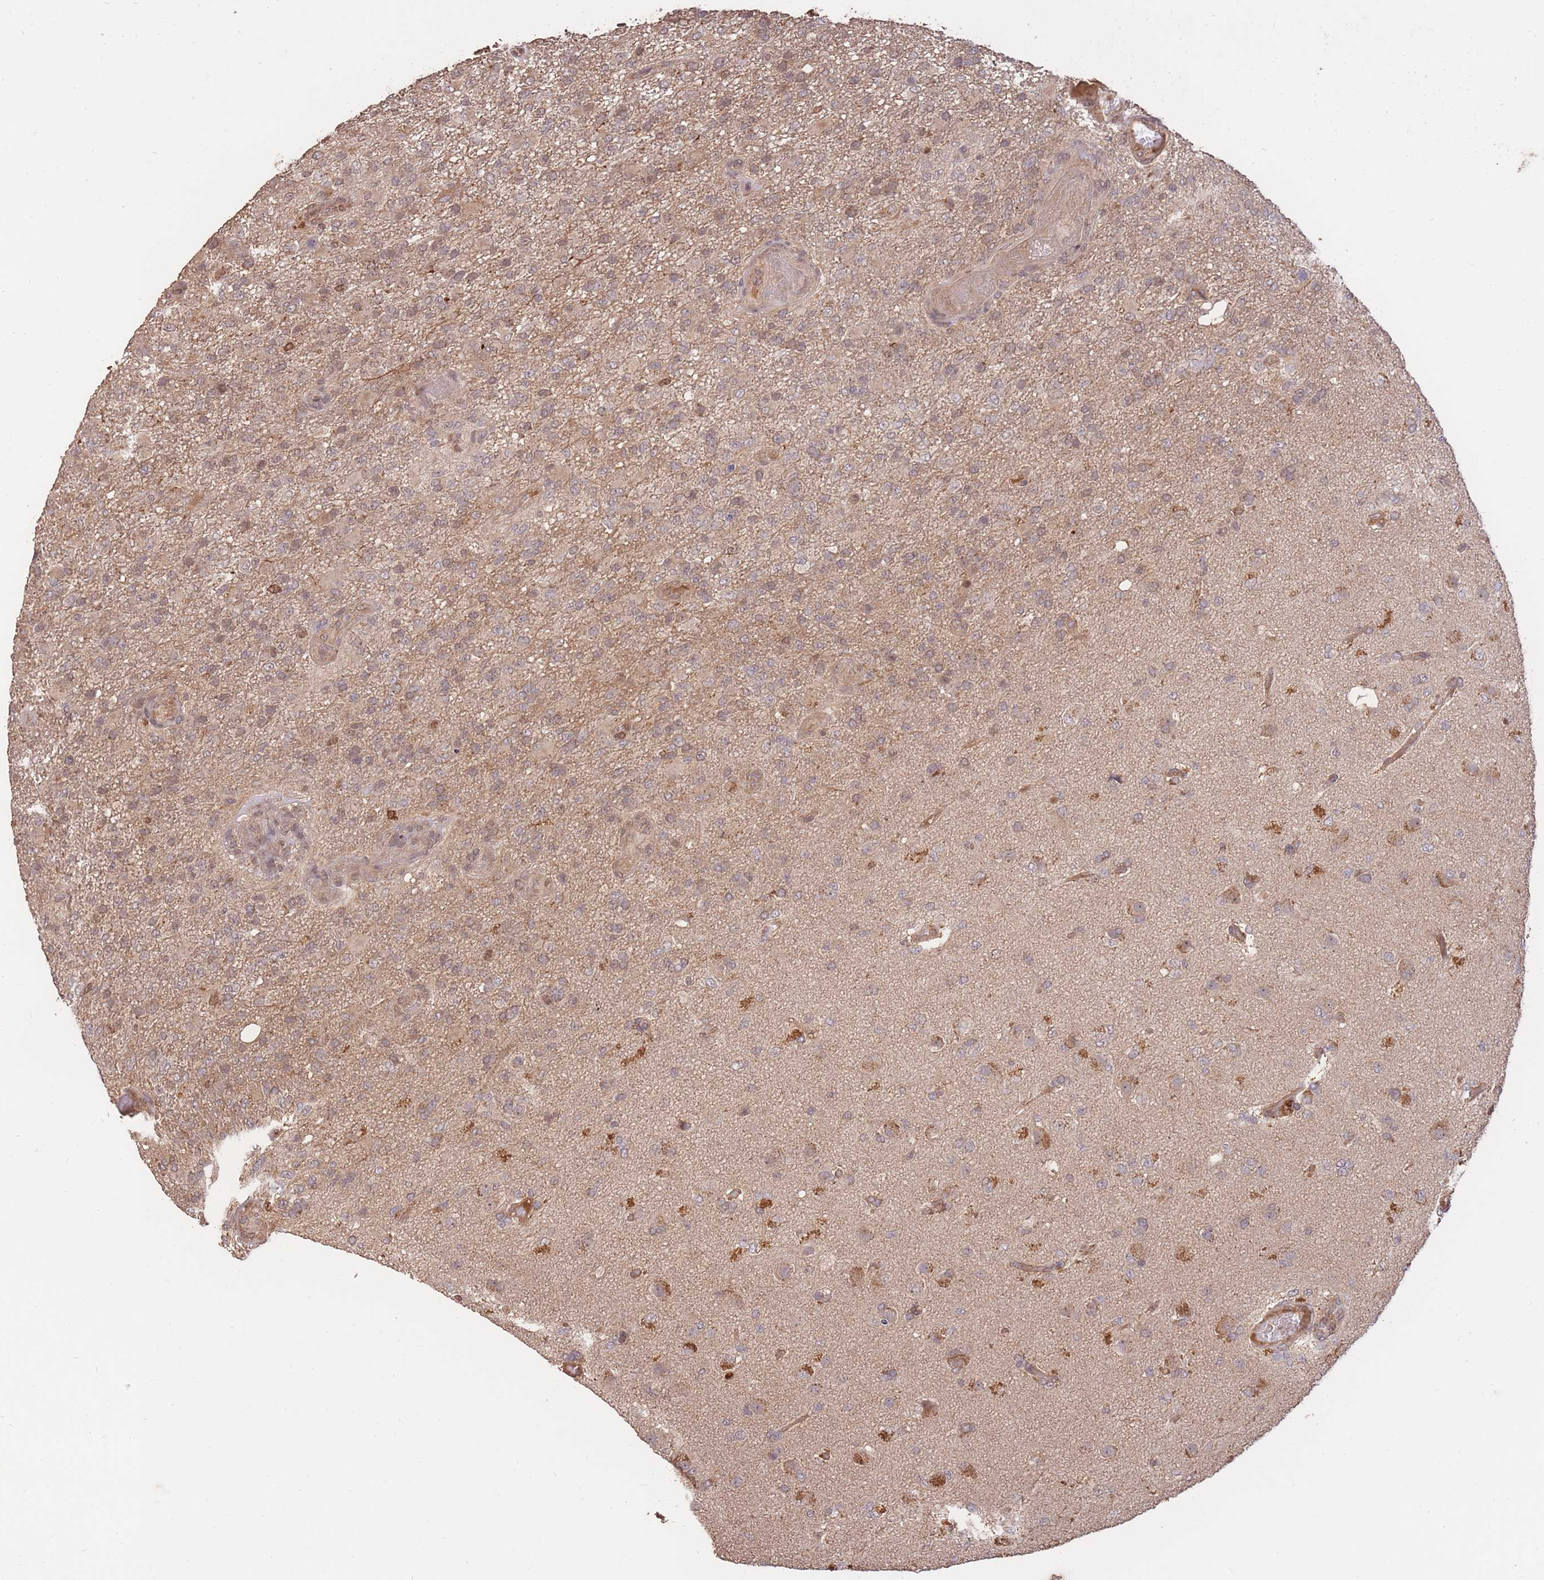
{"staining": {"intensity": "weak", "quantity": "25%-75%", "location": "cytoplasmic/membranous,nuclear"}, "tissue": "glioma", "cell_type": "Tumor cells", "image_type": "cancer", "snomed": [{"axis": "morphology", "description": "Glioma, malignant, High grade"}, {"axis": "topography", "description": "Brain"}], "caption": "The histopathology image shows a brown stain indicating the presence of a protein in the cytoplasmic/membranous and nuclear of tumor cells in malignant high-grade glioma.", "gene": "RGS14", "patient": {"sex": "female", "age": 74}}